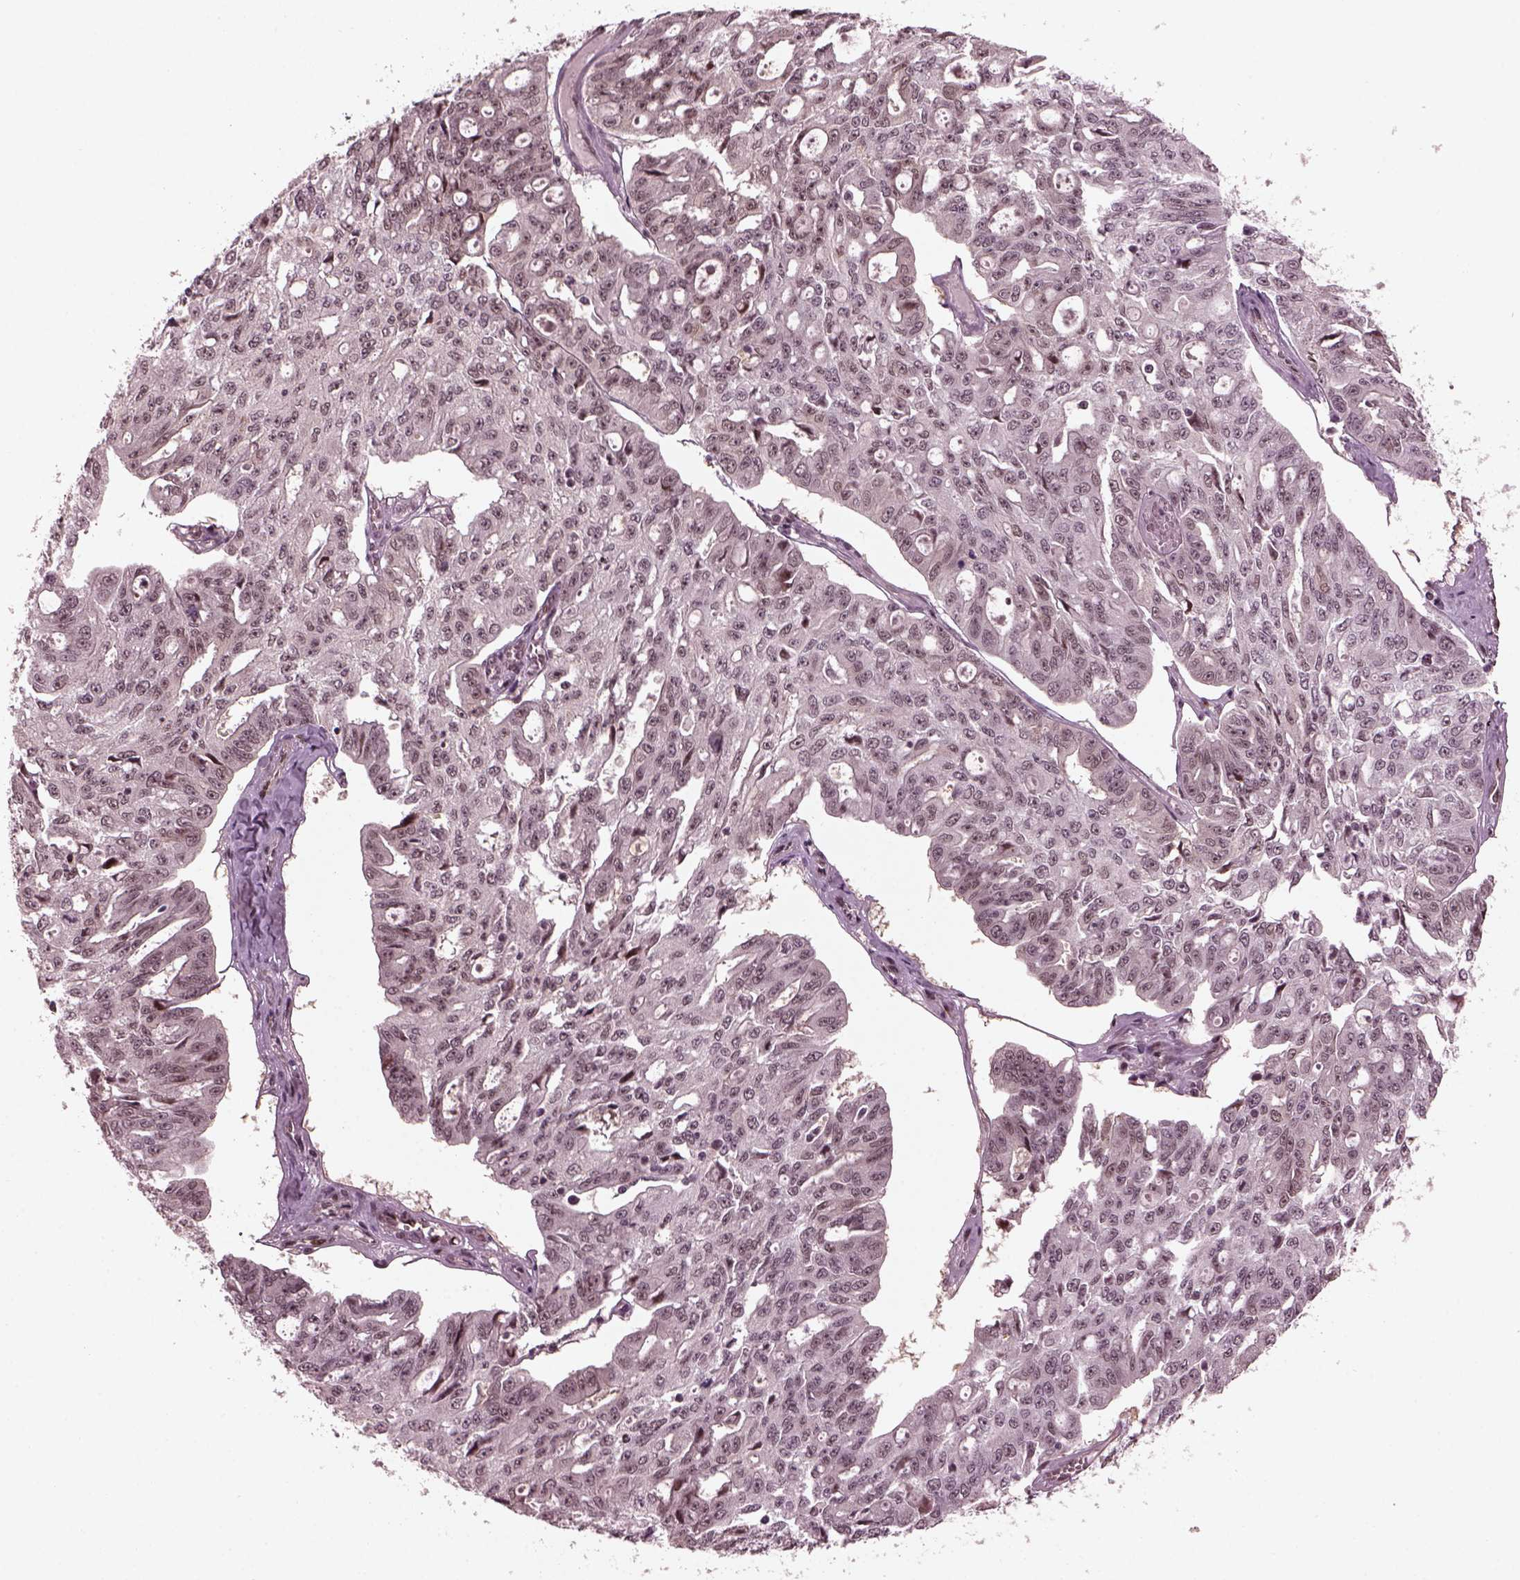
{"staining": {"intensity": "negative", "quantity": "none", "location": "none"}, "tissue": "ovarian cancer", "cell_type": "Tumor cells", "image_type": "cancer", "snomed": [{"axis": "morphology", "description": "Carcinoma, endometroid"}, {"axis": "topography", "description": "Ovary"}], "caption": "Ovarian endometroid carcinoma stained for a protein using immunohistochemistry (IHC) exhibits no staining tumor cells.", "gene": "TRIB3", "patient": {"sex": "female", "age": 65}}